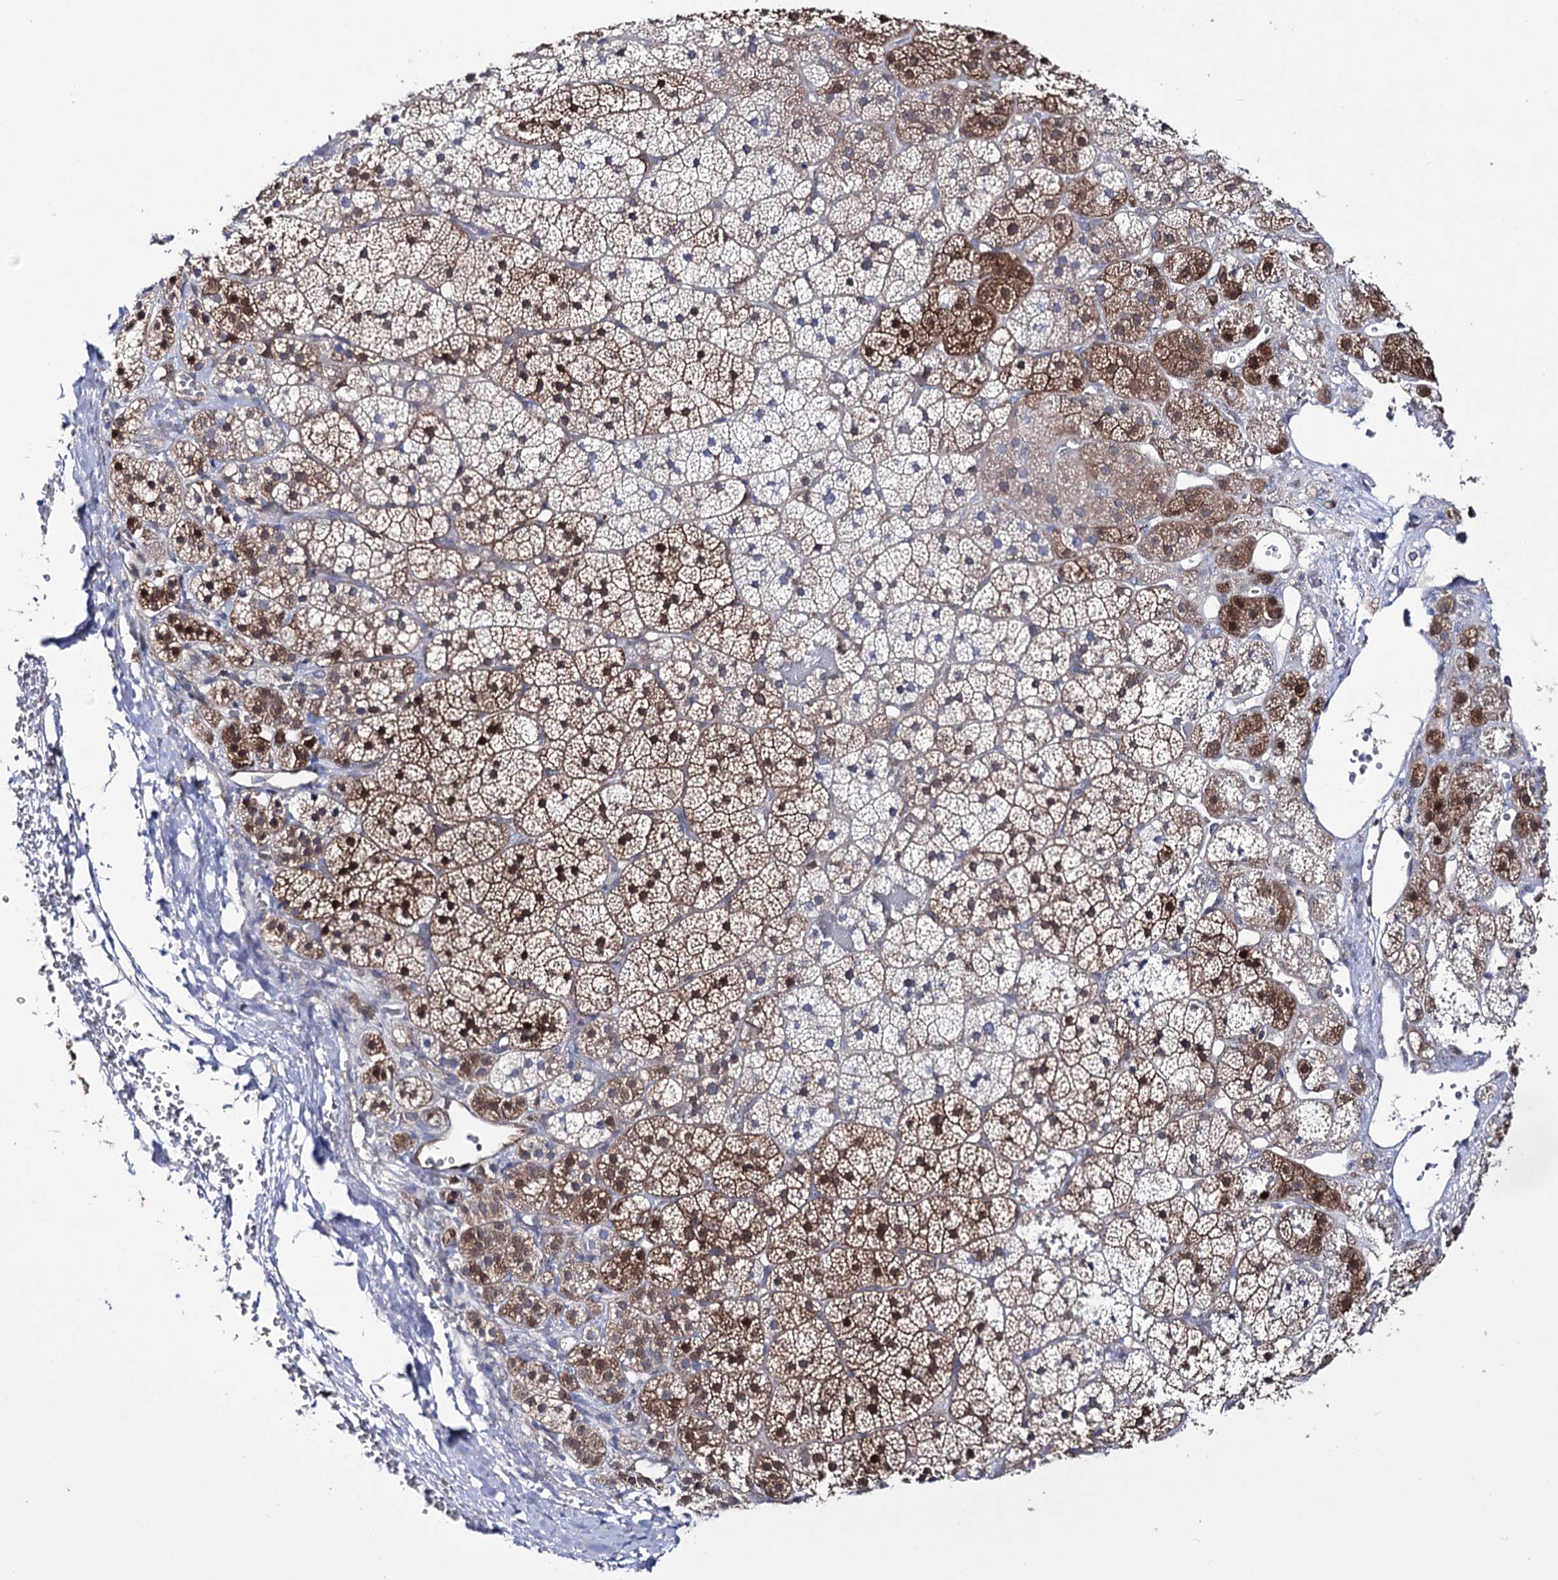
{"staining": {"intensity": "moderate", "quantity": "25%-75%", "location": "cytoplasmic/membranous,nuclear"}, "tissue": "adrenal gland", "cell_type": "Glandular cells", "image_type": "normal", "snomed": [{"axis": "morphology", "description": "Normal tissue, NOS"}, {"axis": "topography", "description": "Adrenal gland"}], "caption": "Immunohistochemical staining of unremarkable adrenal gland demonstrates medium levels of moderate cytoplasmic/membranous,nuclear expression in about 25%-75% of glandular cells. (IHC, brightfield microscopy, high magnification).", "gene": "PTER", "patient": {"sex": "female", "age": 44}}